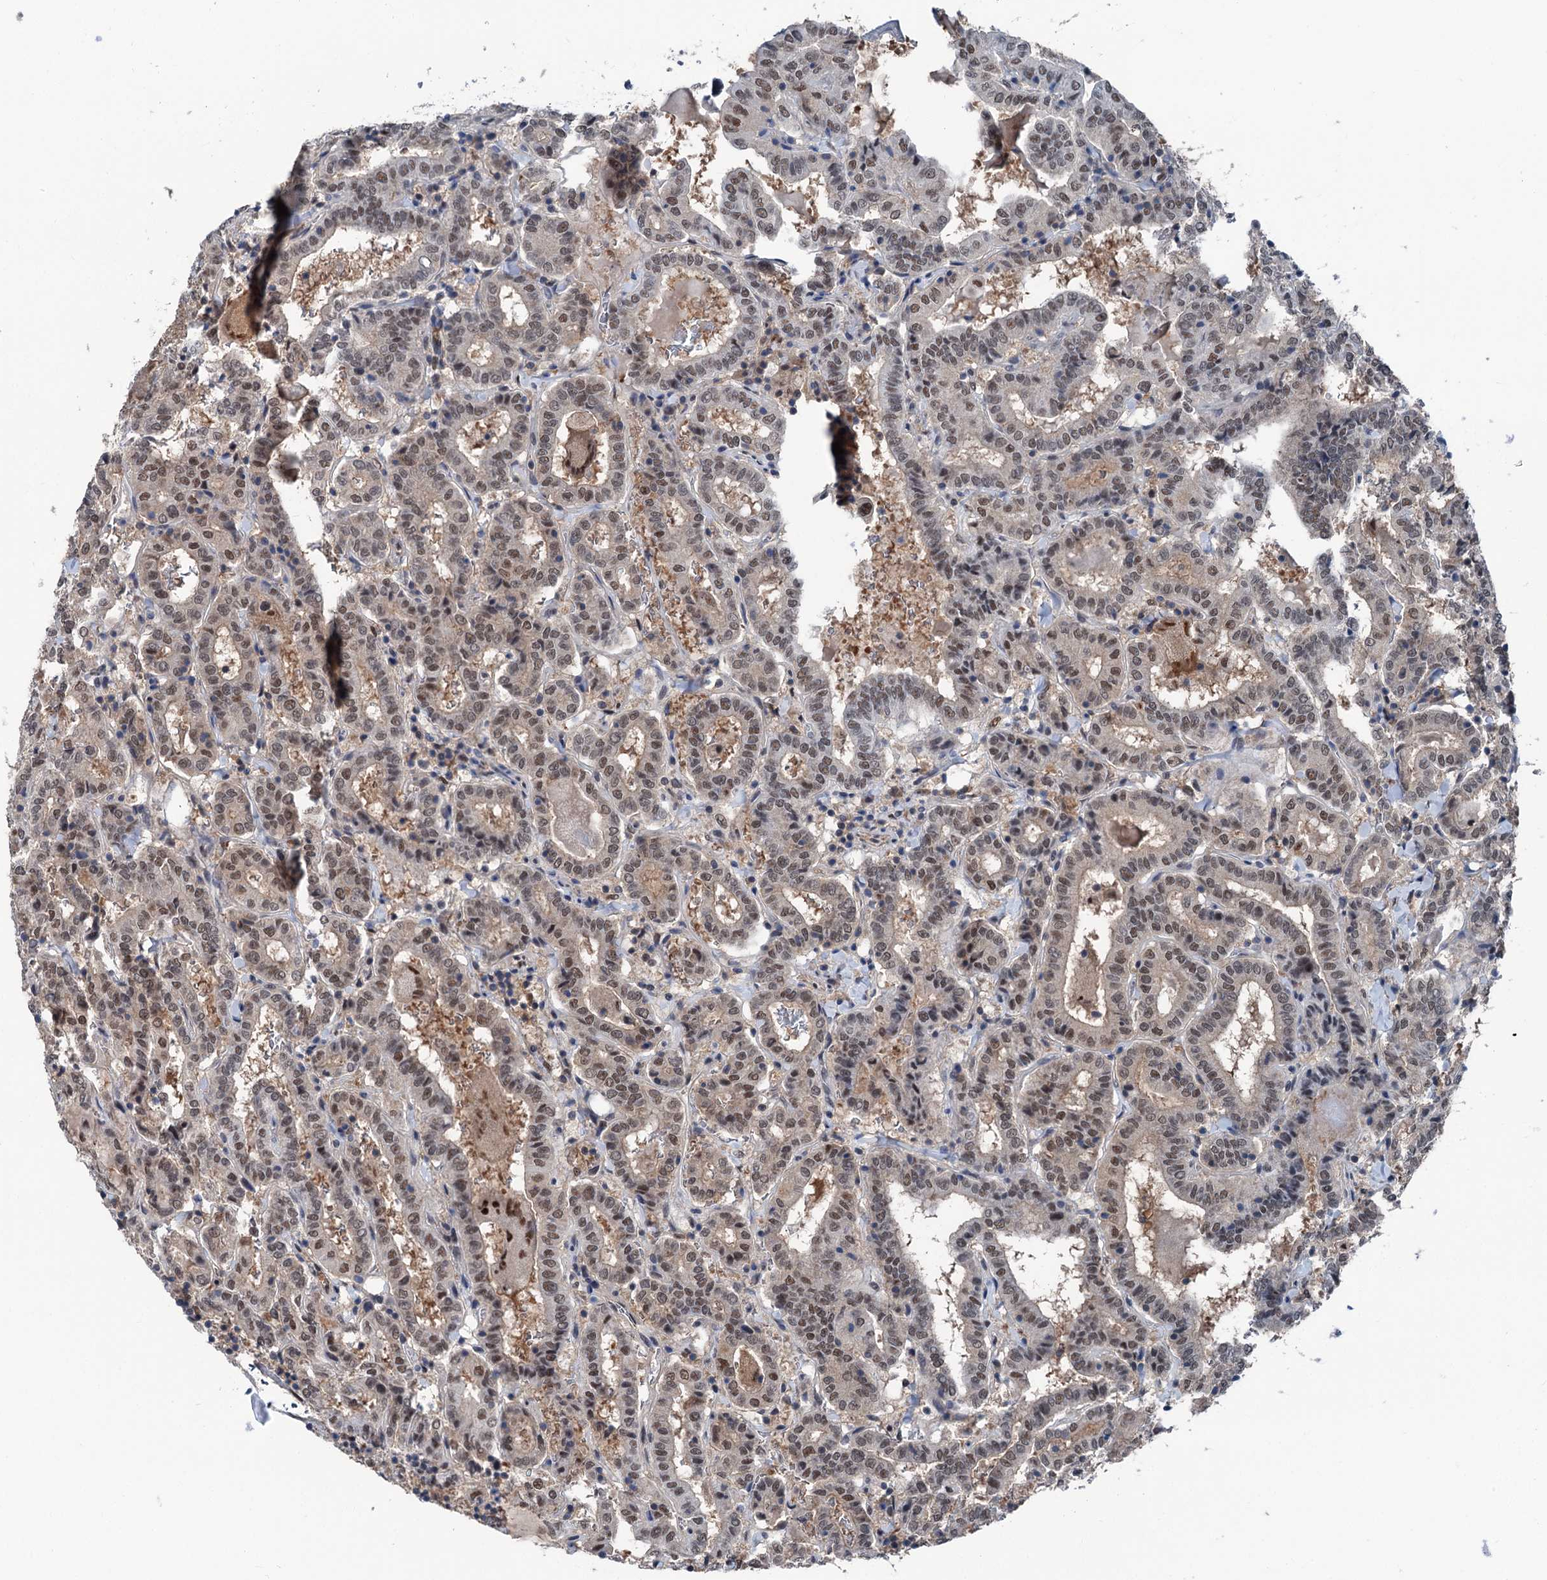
{"staining": {"intensity": "weak", "quantity": ">75%", "location": "nuclear"}, "tissue": "thyroid cancer", "cell_type": "Tumor cells", "image_type": "cancer", "snomed": [{"axis": "morphology", "description": "Papillary adenocarcinoma, NOS"}, {"axis": "topography", "description": "Thyroid gland"}], "caption": "An IHC photomicrograph of neoplastic tissue is shown. Protein staining in brown labels weak nuclear positivity in thyroid cancer within tumor cells. (DAB IHC, brown staining for protein, blue staining for nuclei).", "gene": "PSMD13", "patient": {"sex": "female", "age": 72}}